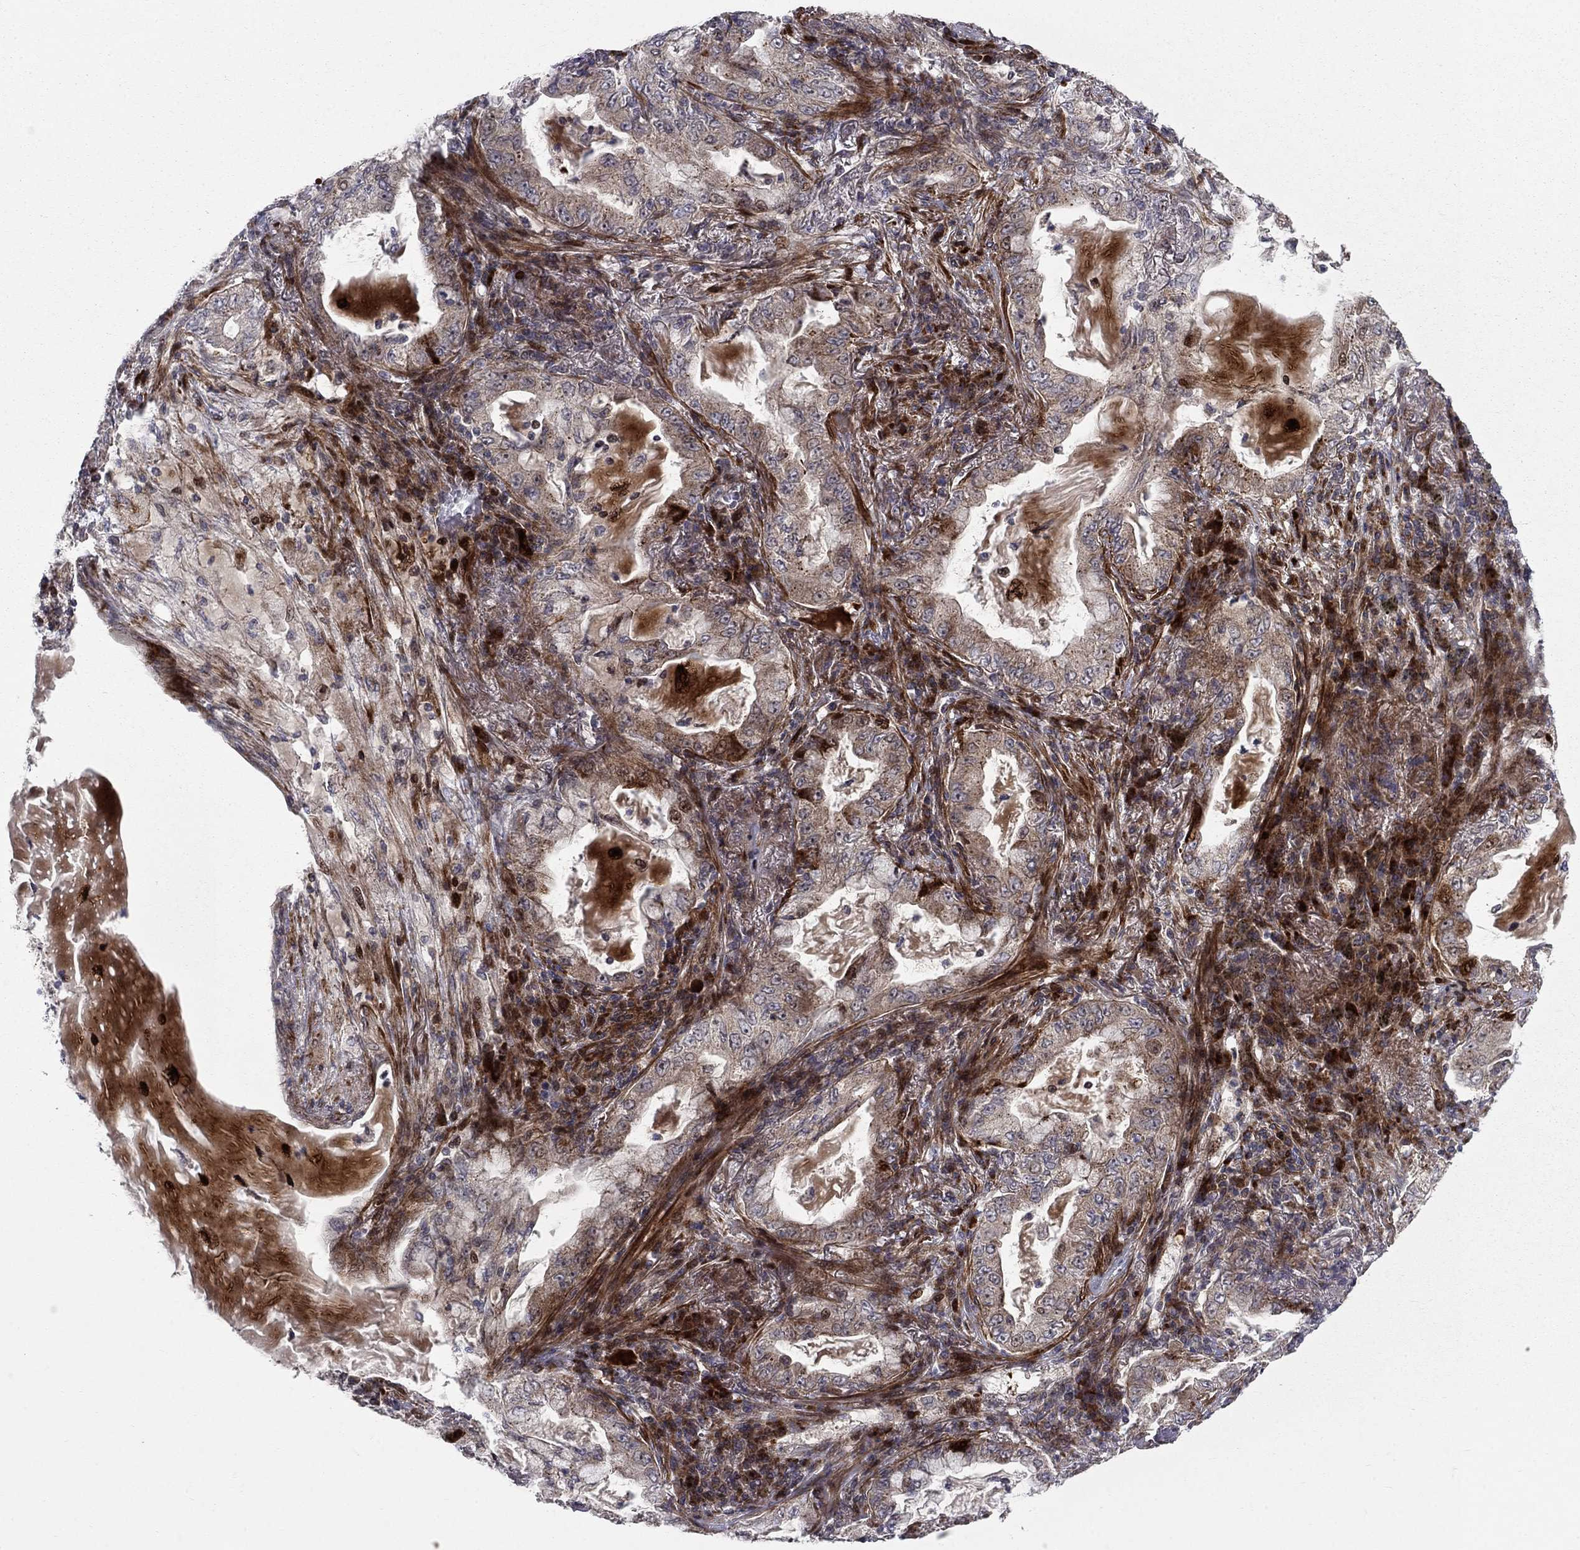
{"staining": {"intensity": "strong", "quantity": "<25%", "location": "nuclear"}, "tissue": "lung cancer", "cell_type": "Tumor cells", "image_type": "cancer", "snomed": [{"axis": "morphology", "description": "Adenocarcinoma, NOS"}, {"axis": "topography", "description": "Lung"}], "caption": "Lung cancer was stained to show a protein in brown. There is medium levels of strong nuclear expression in about <25% of tumor cells. The staining is performed using DAB brown chromogen to label protein expression. The nuclei are counter-stained blue using hematoxylin.", "gene": "MIOS", "patient": {"sex": "female", "age": 73}}